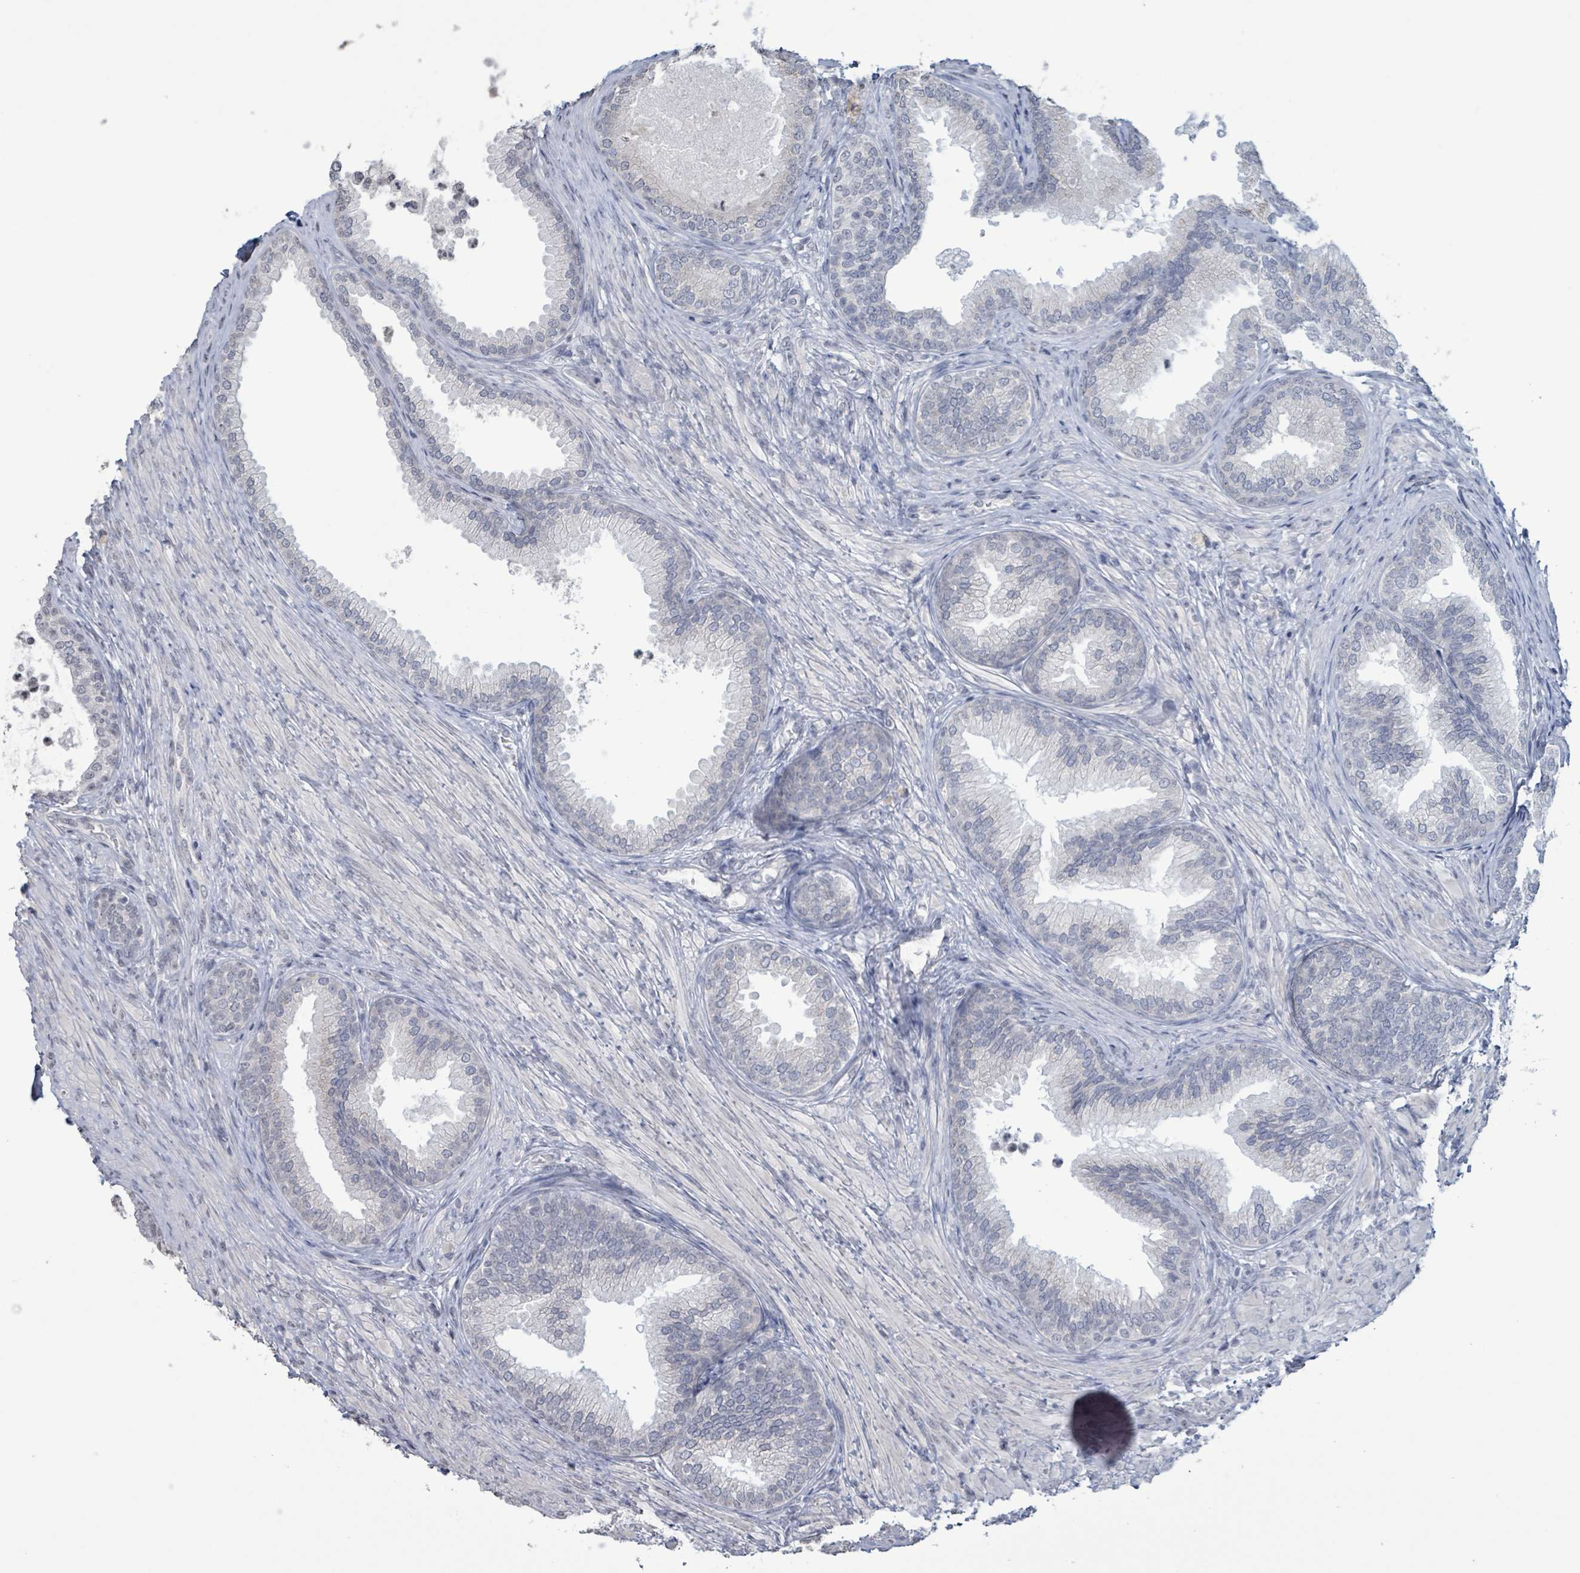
{"staining": {"intensity": "negative", "quantity": "none", "location": "none"}, "tissue": "prostate", "cell_type": "Glandular cells", "image_type": "normal", "snomed": [{"axis": "morphology", "description": "Normal tissue, NOS"}, {"axis": "topography", "description": "Prostate"}], "caption": "Glandular cells are negative for brown protein staining in normal prostate. (DAB immunohistochemistry, high magnification).", "gene": "CA9", "patient": {"sex": "male", "age": 76}}